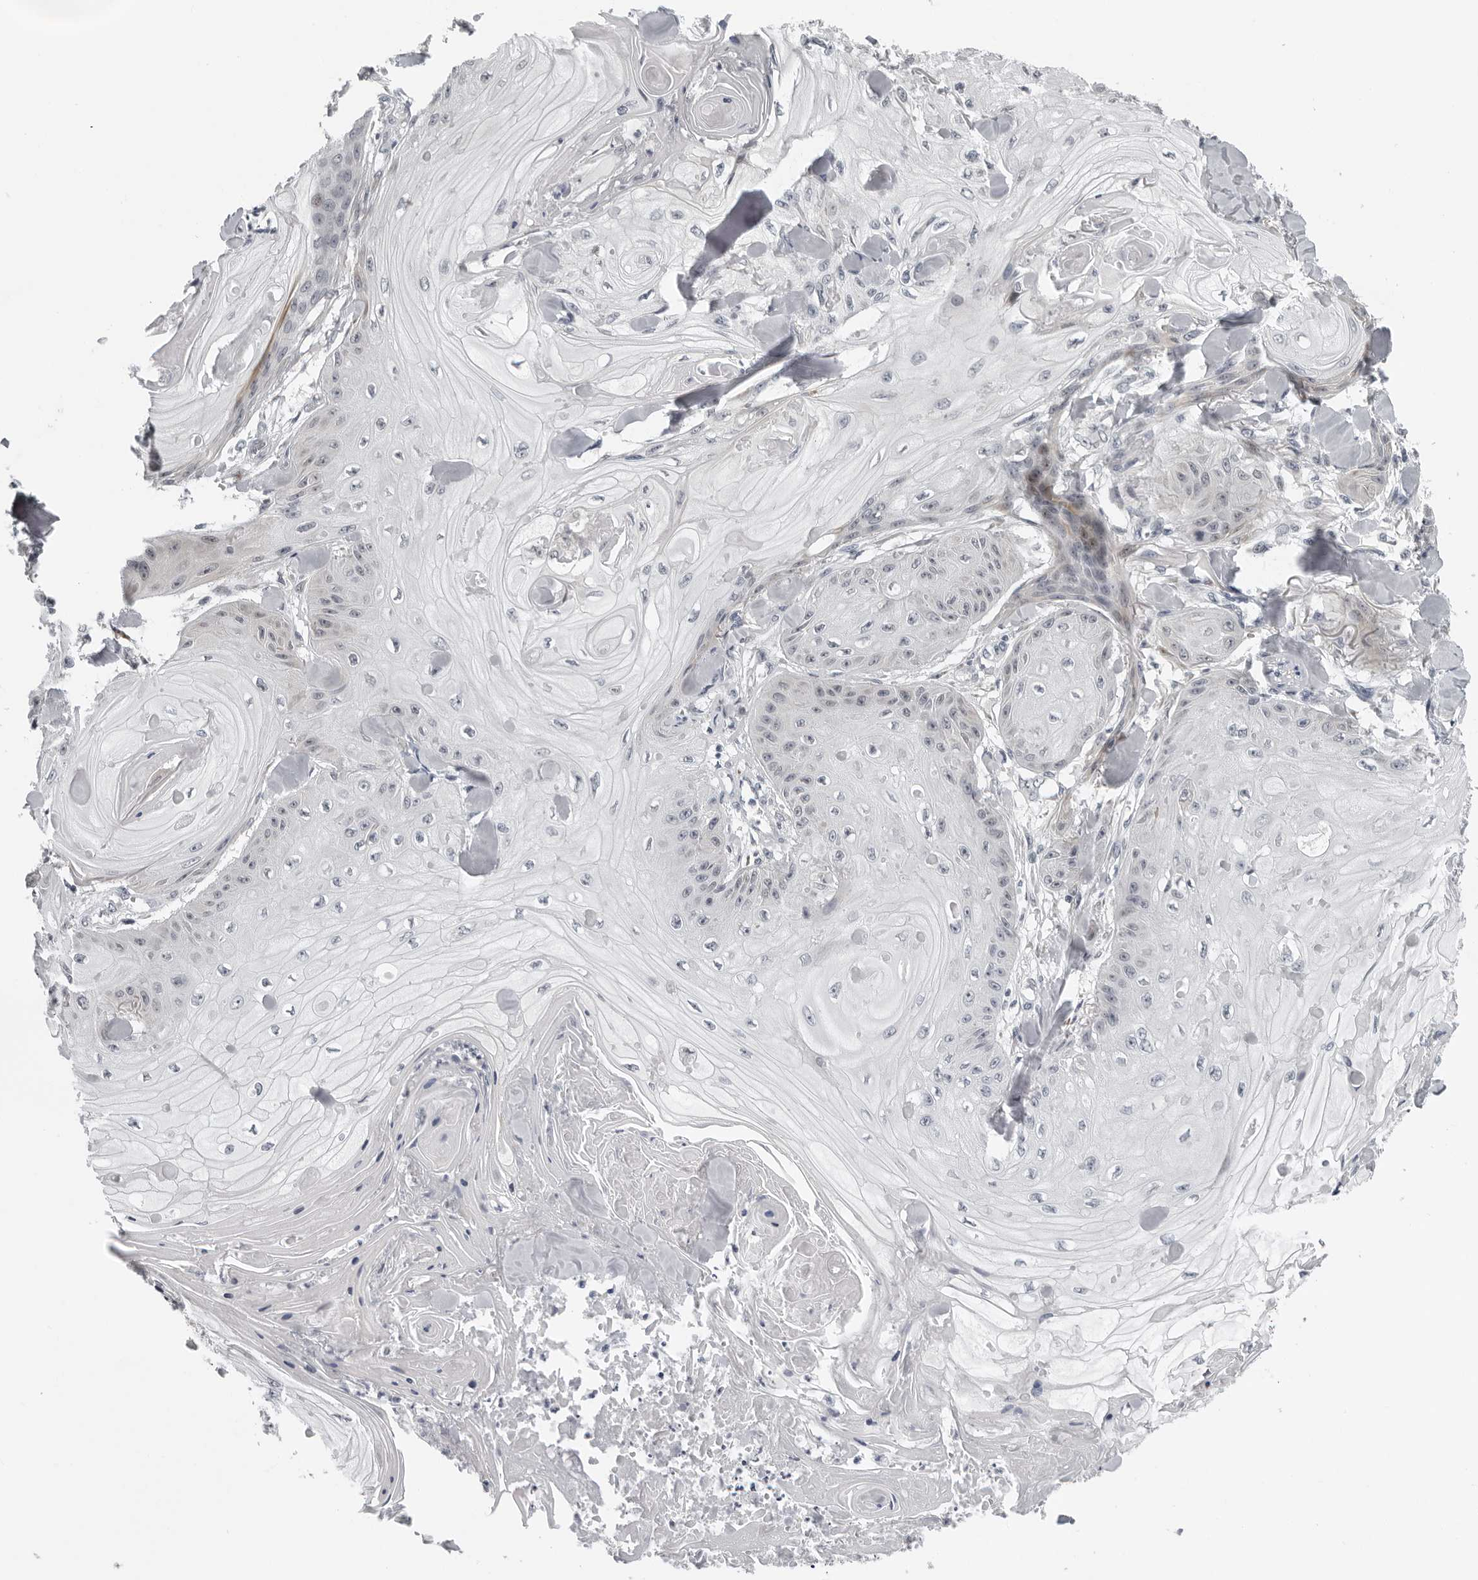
{"staining": {"intensity": "weak", "quantity": "<25%", "location": "cytoplasmic/membranous"}, "tissue": "skin cancer", "cell_type": "Tumor cells", "image_type": "cancer", "snomed": [{"axis": "morphology", "description": "Squamous cell carcinoma, NOS"}, {"axis": "topography", "description": "Skin"}], "caption": "DAB (3,3'-diaminobenzidine) immunohistochemical staining of squamous cell carcinoma (skin) exhibits no significant staining in tumor cells.", "gene": "PIP4K2C", "patient": {"sex": "male", "age": 74}}